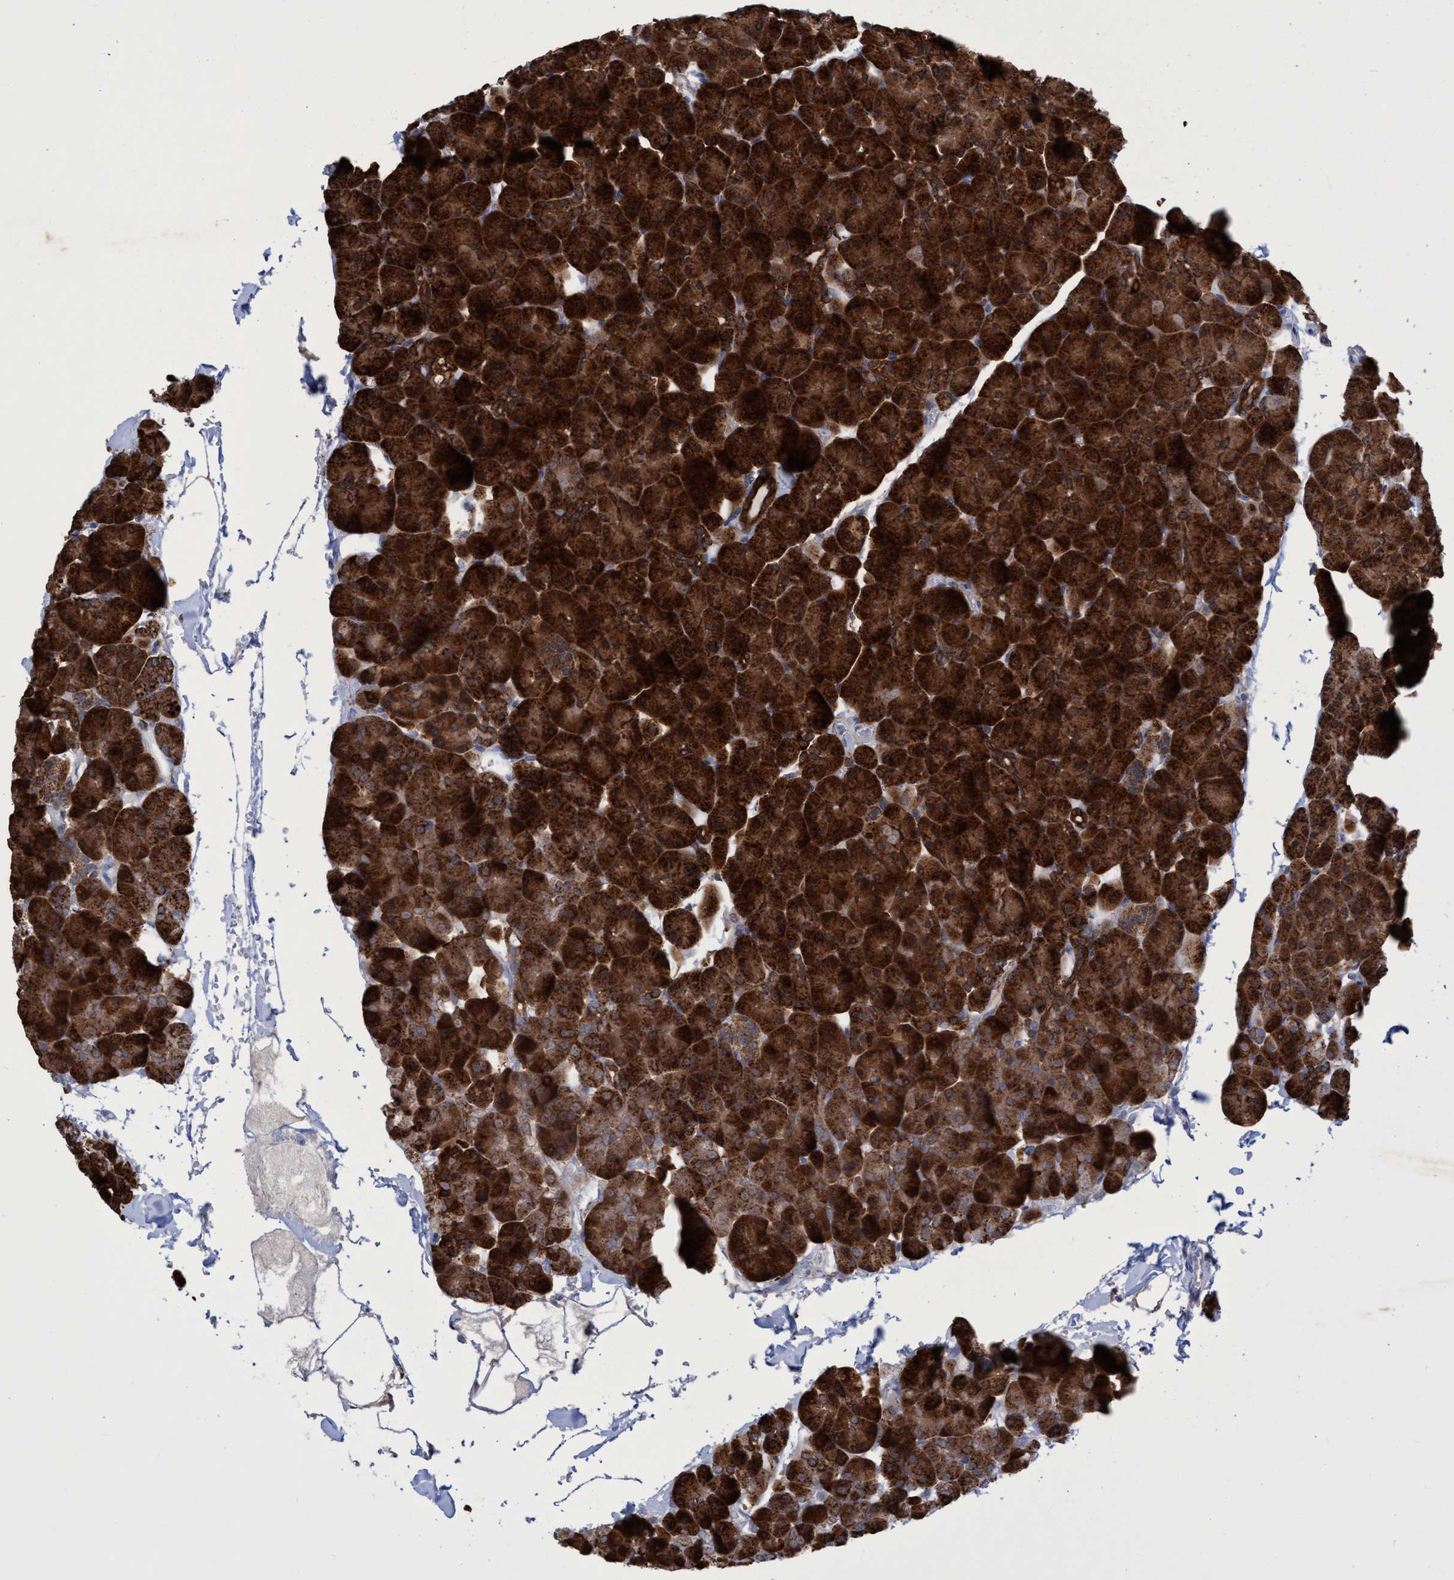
{"staining": {"intensity": "strong", "quantity": ">75%", "location": "cytoplasmic/membranous"}, "tissue": "pancreas", "cell_type": "Exocrine glandular cells", "image_type": "normal", "snomed": [{"axis": "morphology", "description": "Normal tissue, NOS"}, {"axis": "topography", "description": "Pancreas"}], "caption": "Immunohistochemistry (IHC) image of benign pancreas: human pancreas stained using IHC shows high levels of strong protein expression localized specifically in the cytoplasmic/membranous of exocrine glandular cells, appearing as a cytoplasmic/membranous brown color.", "gene": "CRYZ", "patient": {"sex": "male", "age": 35}}